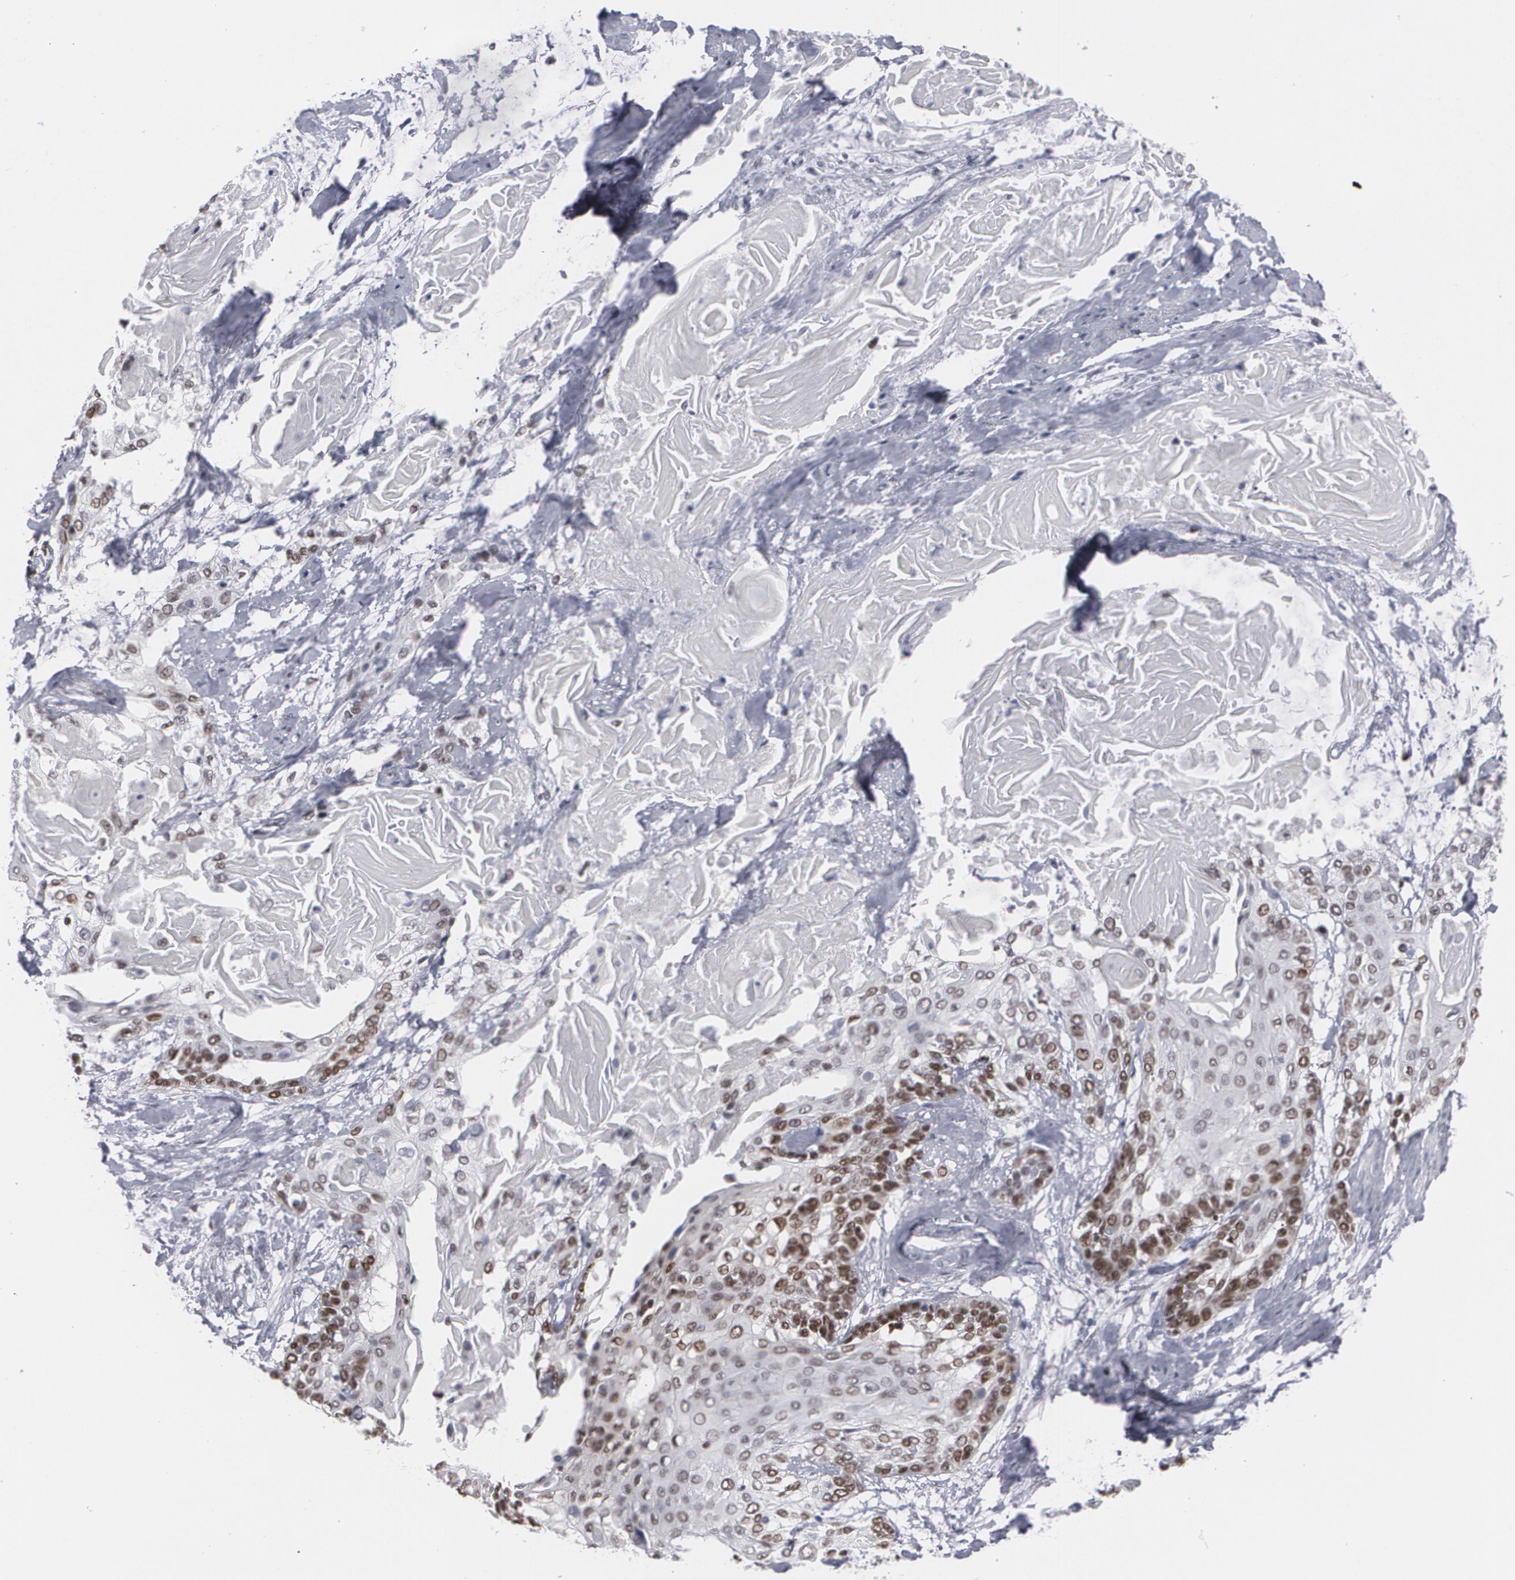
{"staining": {"intensity": "moderate", "quantity": "25%-75%", "location": "nuclear"}, "tissue": "cervical cancer", "cell_type": "Tumor cells", "image_type": "cancer", "snomed": [{"axis": "morphology", "description": "Squamous cell carcinoma, NOS"}, {"axis": "topography", "description": "Cervix"}], "caption": "This image reveals immunohistochemistry (IHC) staining of human cervical cancer, with medium moderate nuclear positivity in approximately 25%-75% of tumor cells.", "gene": "MCL1", "patient": {"sex": "female", "age": 57}}